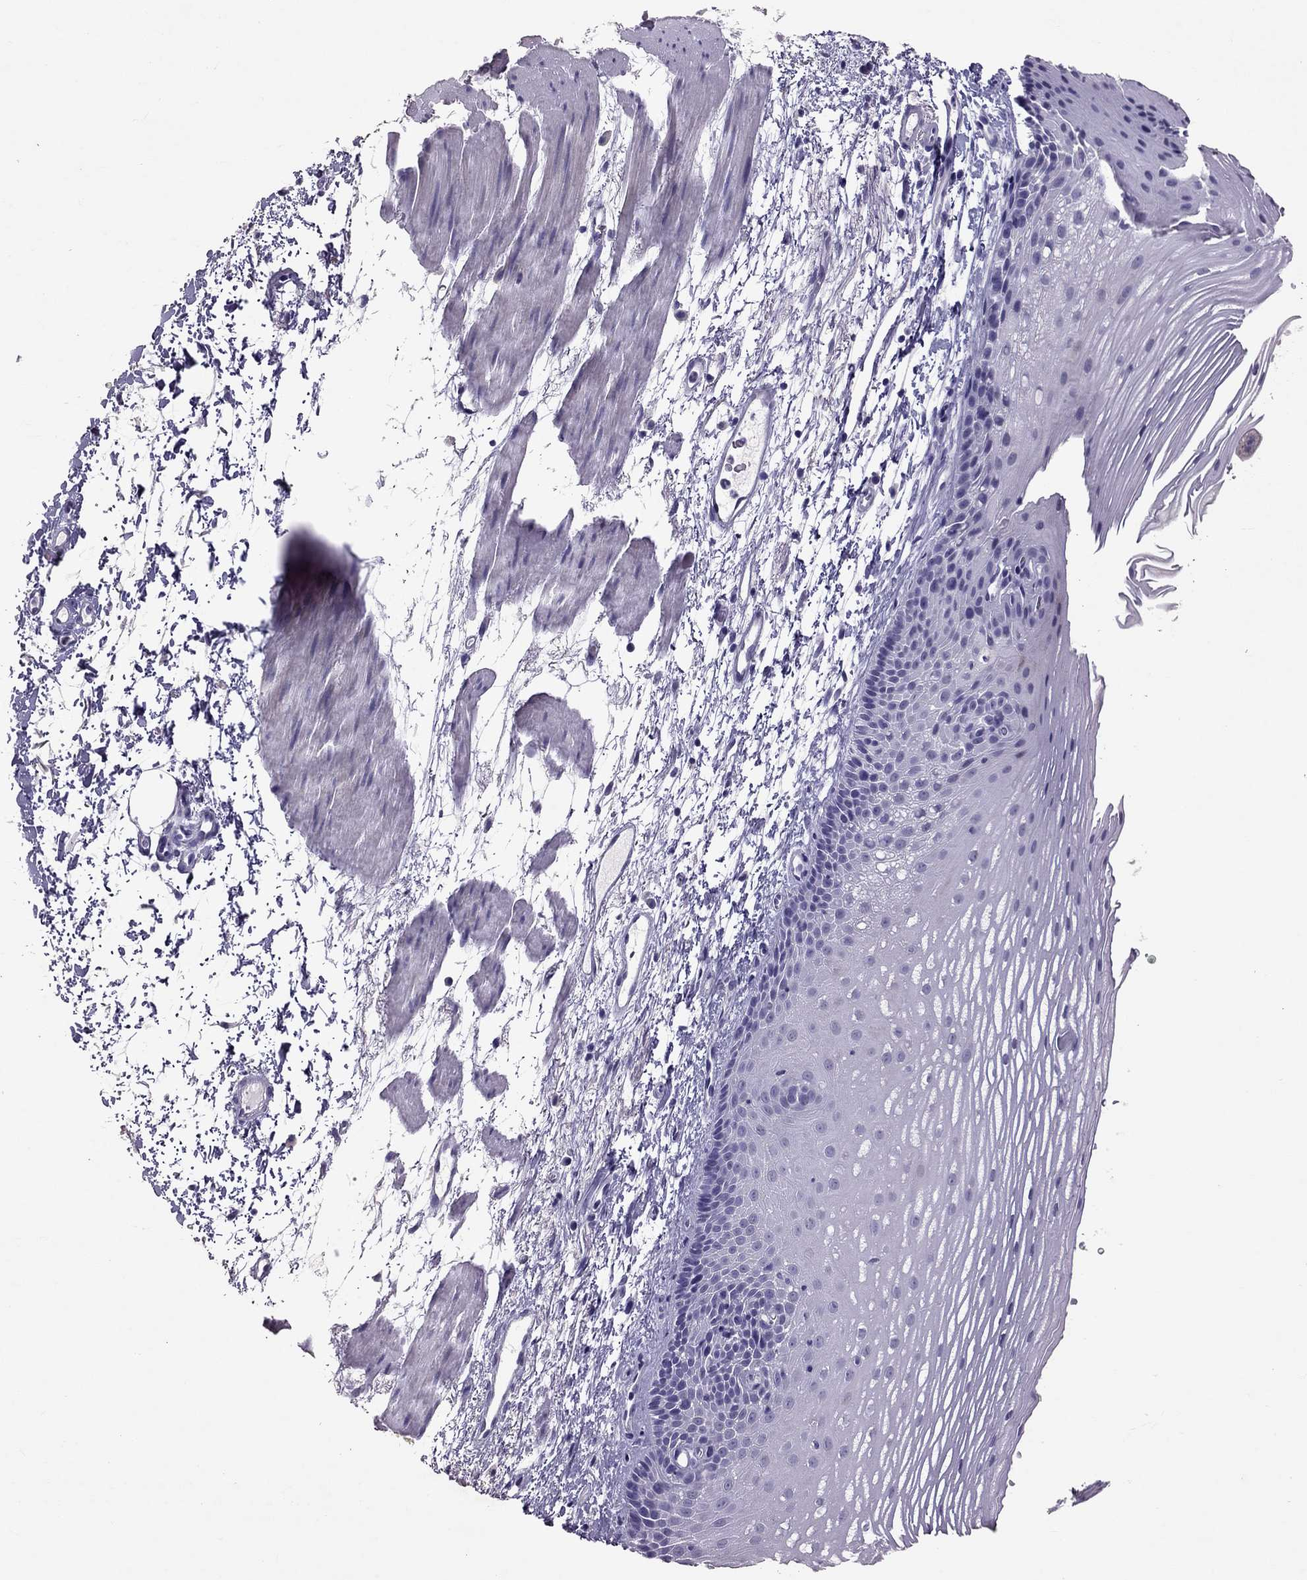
{"staining": {"intensity": "negative", "quantity": "none", "location": "none"}, "tissue": "esophagus", "cell_type": "Squamous epithelial cells", "image_type": "normal", "snomed": [{"axis": "morphology", "description": "Normal tissue, NOS"}, {"axis": "topography", "description": "Esophagus"}], "caption": "Esophagus stained for a protein using IHC reveals no staining squamous epithelial cells.", "gene": "PSMB11", "patient": {"sex": "male", "age": 76}}